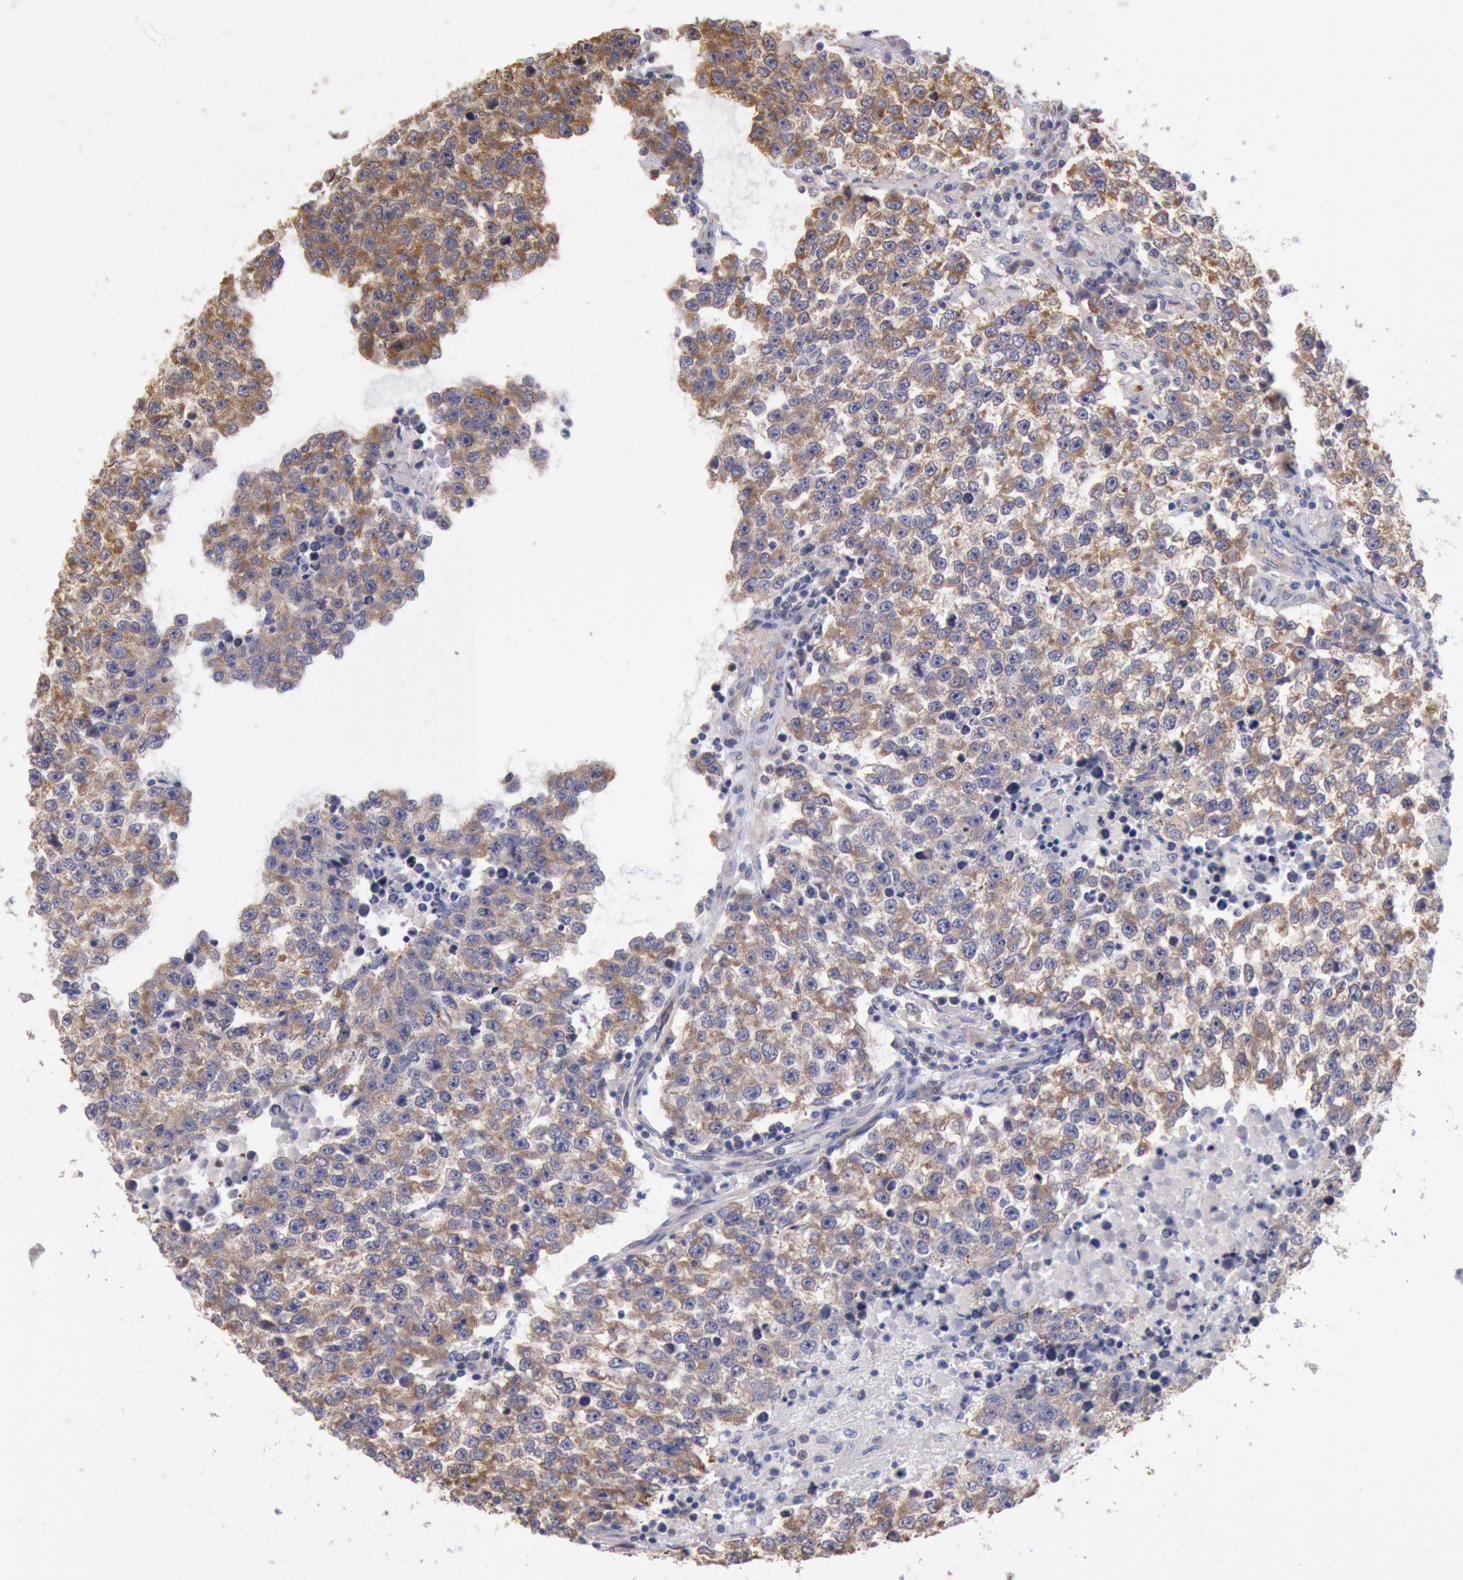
{"staining": {"intensity": "moderate", "quantity": ">75%", "location": "cytoplasmic/membranous"}, "tissue": "testis cancer", "cell_type": "Tumor cells", "image_type": "cancer", "snomed": [{"axis": "morphology", "description": "Seminoma, NOS"}, {"axis": "topography", "description": "Testis"}], "caption": "Testis cancer was stained to show a protein in brown. There is medium levels of moderate cytoplasmic/membranous positivity in about >75% of tumor cells. Using DAB (brown) and hematoxylin (blue) stains, captured at high magnification using brightfield microscopy.", "gene": "DRG1", "patient": {"sex": "male", "age": 36}}